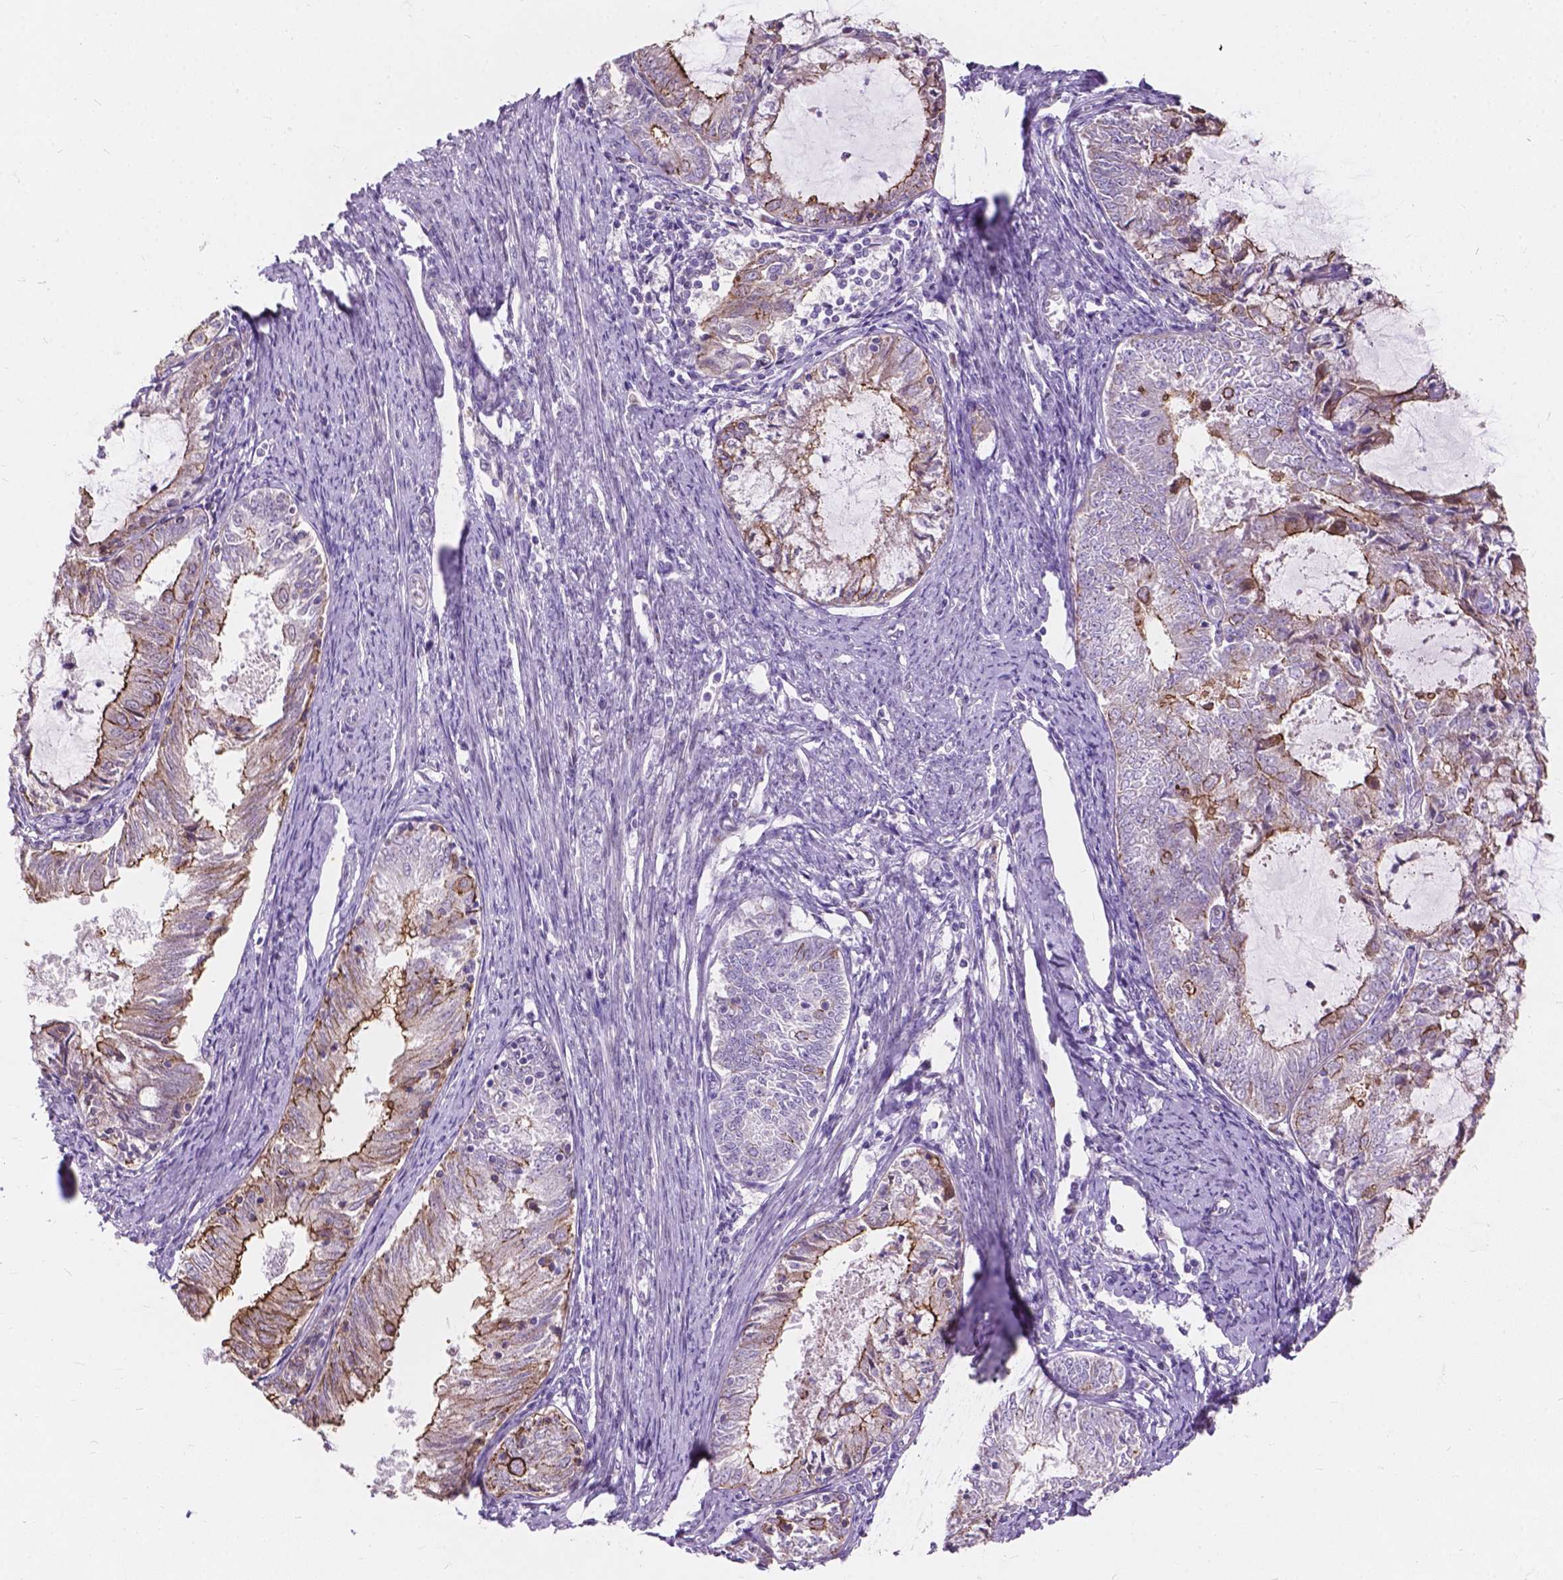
{"staining": {"intensity": "moderate", "quantity": "<25%", "location": "cytoplasmic/membranous"}, "tissue": "endometrial cancer", "cell_type": "Tumor cells", "image_type": "cancer", "snomed": [{"axis": "morphology", "description": "Adenocarcinoma, NOS"}, {"axis": "topography", "description": "Endometrium"}], "caption": "A low amount of moderate cytoplasmic/membranous positivity is seen in about <25% of tumor cells in endometrial adenocarcinoma tissue. The staining was performed using DAB to visualize the protein expression in brown, while the nuclei were stained in blue with hematoxylin (Magnification: 20x).", "gene": "MYH14", "patient": {"sex": "female", "age": 57}}